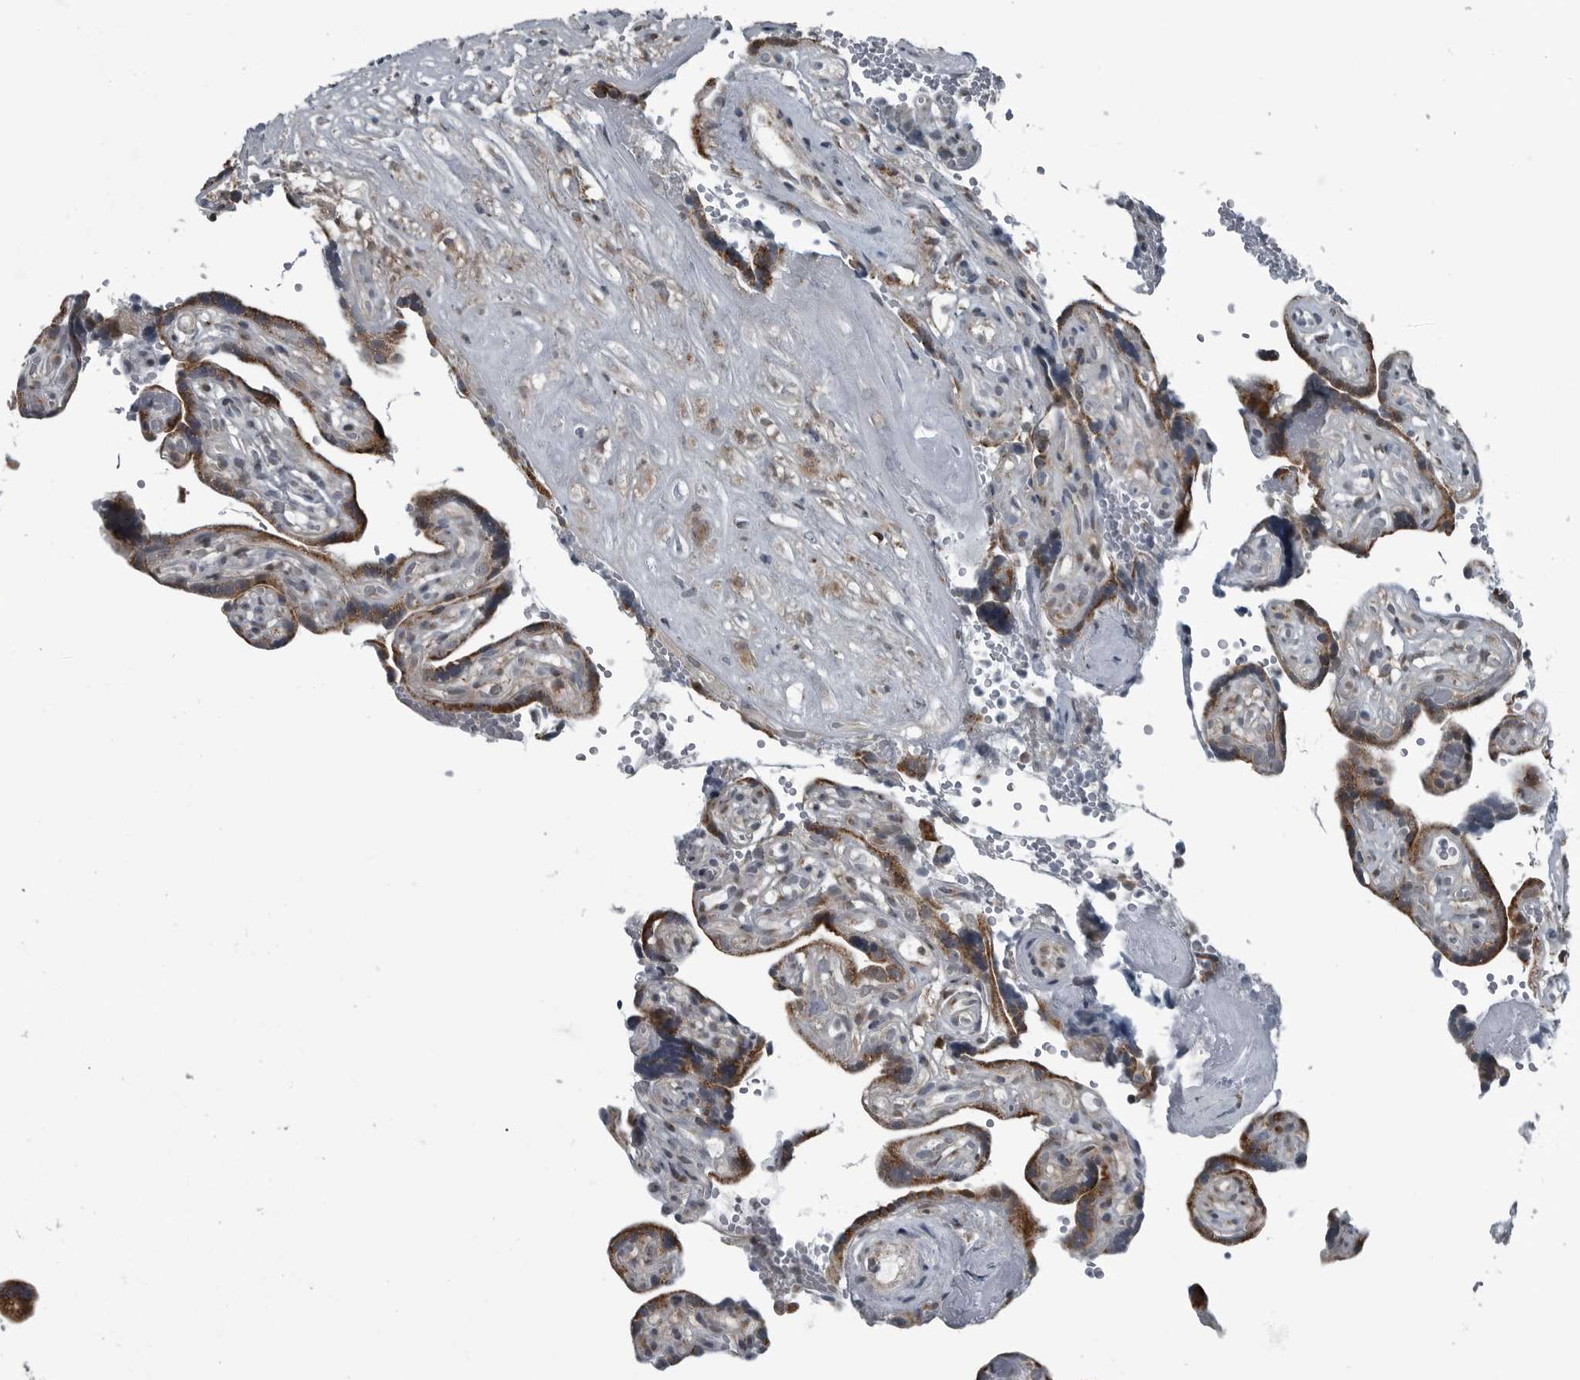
{"staining": {"intensity": "moderate", "quantity": "25%-75%", "location": "cytoplasmic/membranous"}, "tissue": "placenta", "cell_type": "Decidual cells", "image_type": "normal", "snomed": [{"axis": "morphology", "description": "Normal tissue, NOS"}, {"axis": "topography", "description": "Placenta"}], "caption": "Human placenta stained for a protein (brown) displays moderate cytoplasmic/membranous positive positivity in approximately 25%-75% of decidual cells.", "gene": "GAK", "patient": {"sex": "female", "age": 30}}